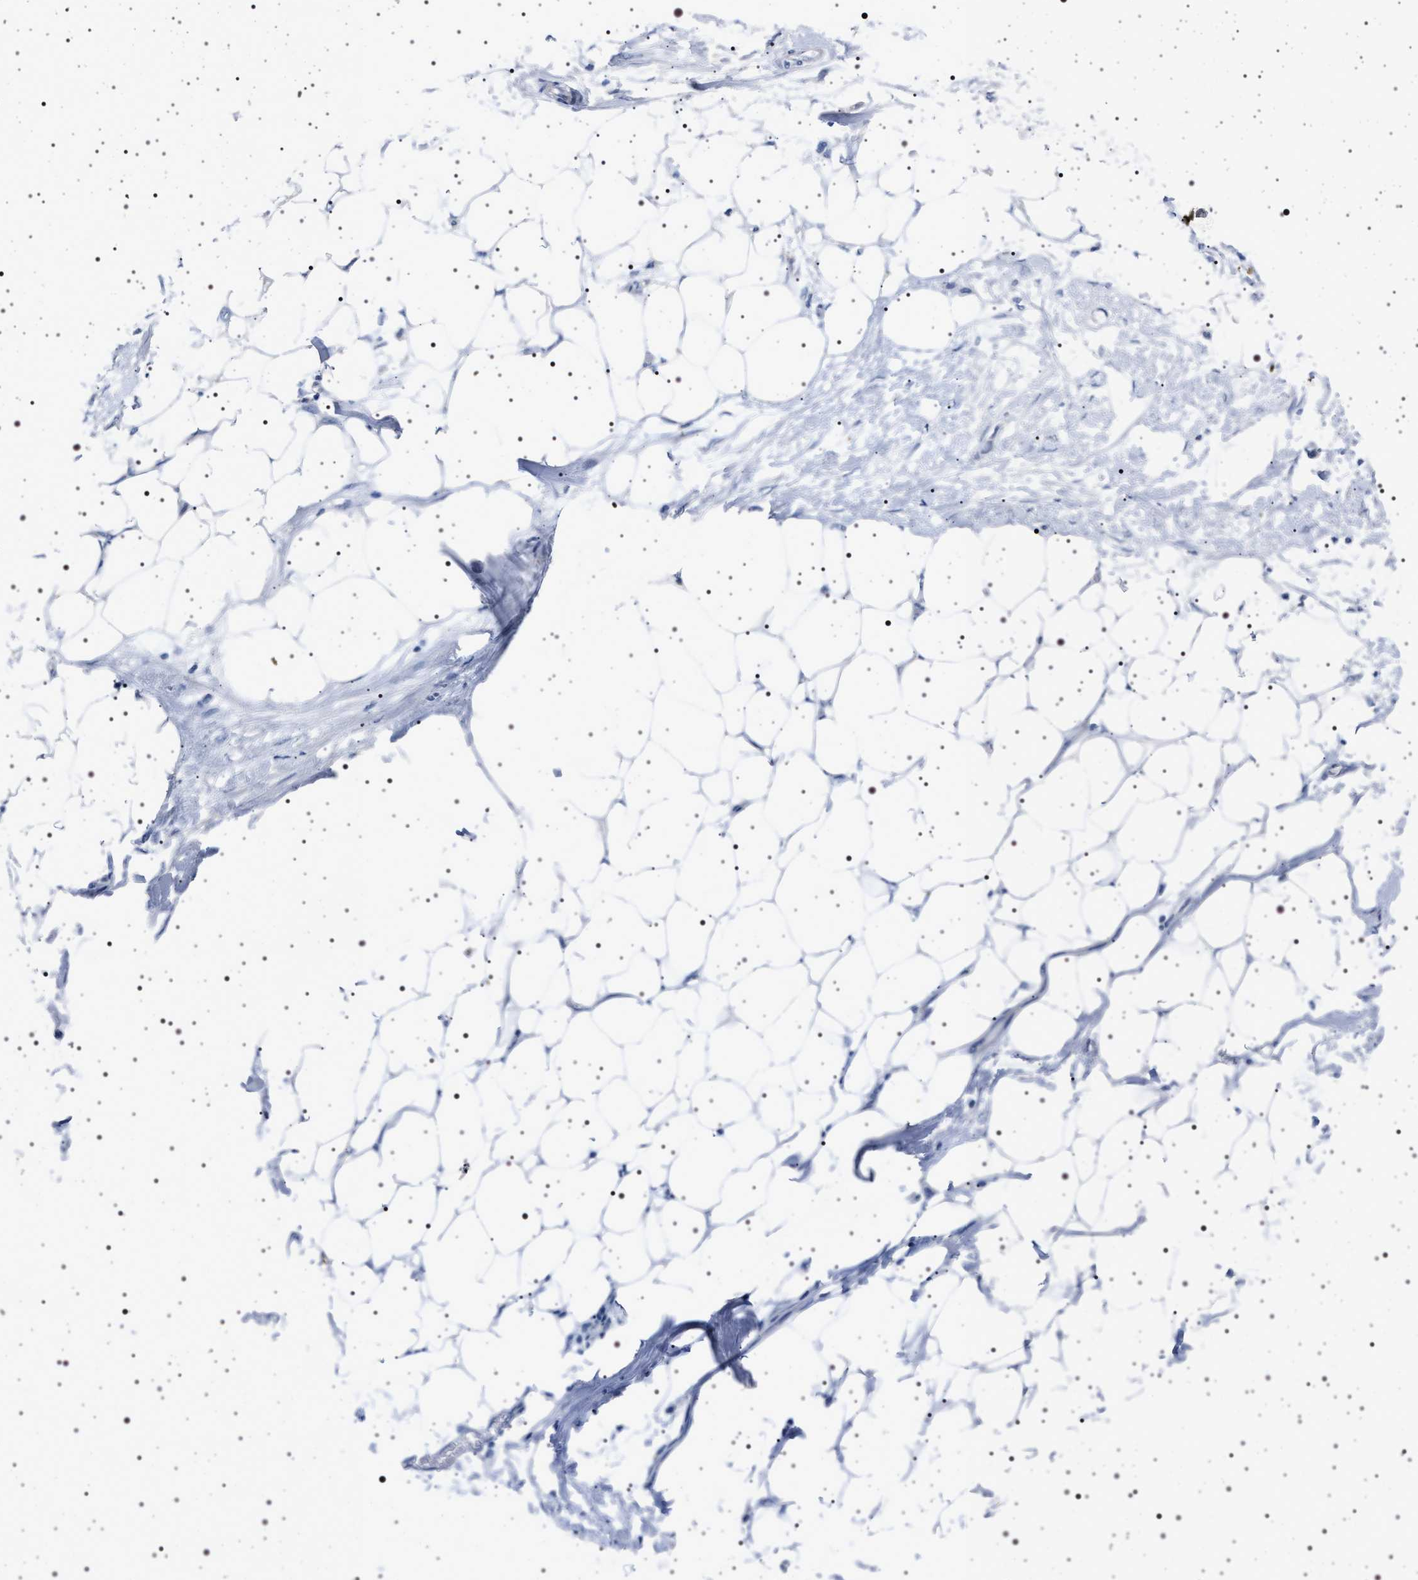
{"staining": {"intensity": "negative", "quantity": "none", "location": "none"}, "tissue": "adipose tissue", "cell_type": "Adipocytes", "image_type": "normal", "snomed": [{"axis": "morphology", "description": "Normal tissue, NOS"}, {"axis": "morphology", "description": "Adenocarcinoma, NOS"}, {"axis": "topography", "description": "Colon"}, {"axis": "topography", "description": "Peripheral nerve tissue"}], "caption": "IHC image of normal adipose tissue stained for a protein (brown), which reveals no staining in adipocytes.", "gene": "NAT9", "patient": {"sex": "male", "age": 14}}